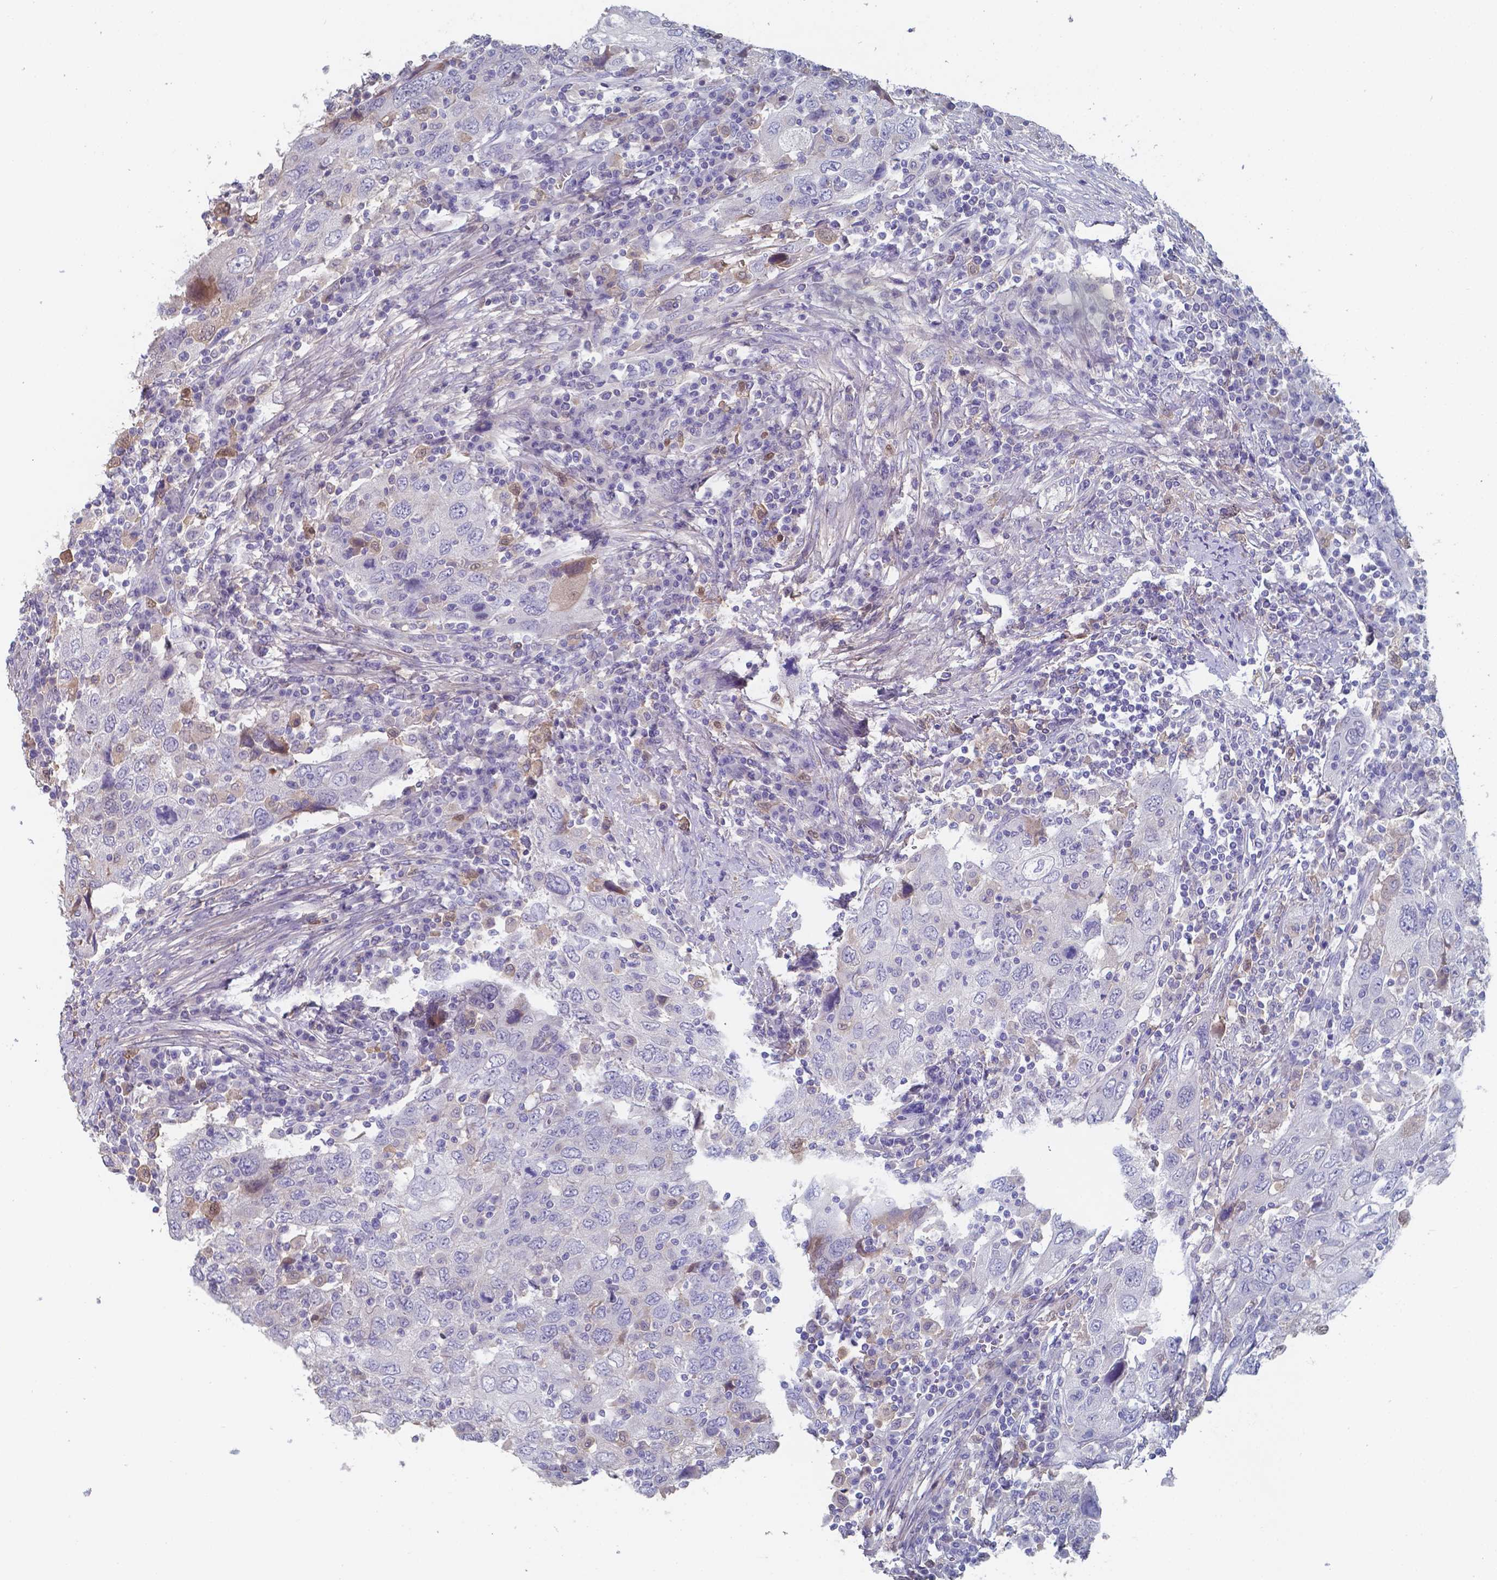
{"staining": {"intensity": "negative", "quantity": "none", "location": "none"}, "tissue": "urothelial cancer", "cell_type": "Tumor cells", "image_type": "cancer", "snomed": [{"axis": "morphology", "description": "Urothelial carcinoma, High grade"}, {"axis": "topography", "description": "Urinary bladder"}], "caption": "Tumor cells show no significant positivity in urothelial carcinoma (high-grade). (Brightfield microscopy of DAB (3,3'-diaminobenzidine) immunohistochemistry (IHC) at high magnification).", "gene": "BTBD17", "patient": {"sex": "male", "age": 76}}